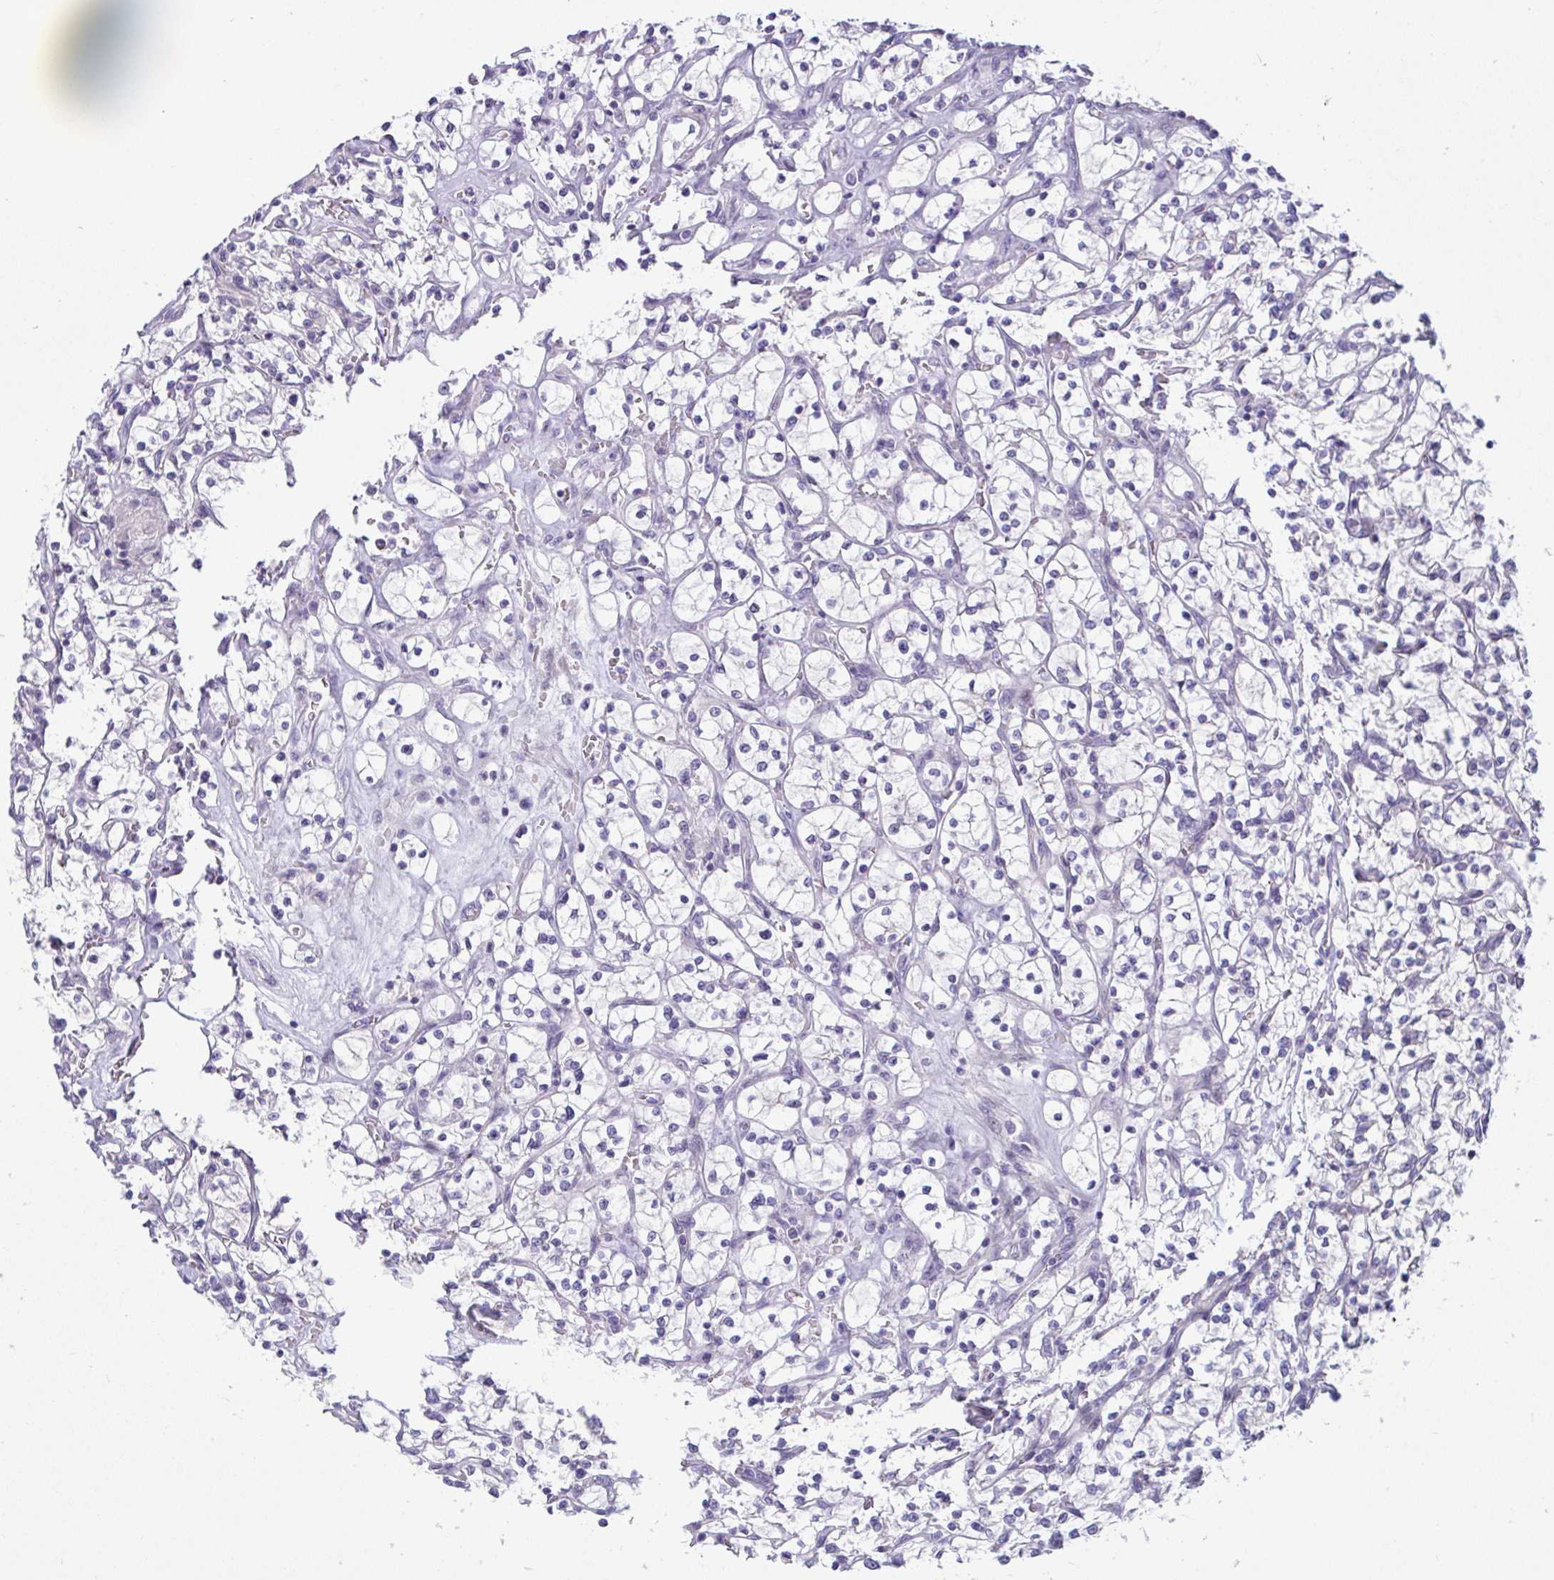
{"staining": {"intensity": "negative", "quantity": "none", "location": "none"}, "tissue": "renal cancer", "cell_type": "Tumor cells", "image_type": "cancer", "snomed": [{"axis": "morphology", "description": "Adenocarcinoma, NOS"}, {"axis": "topography", "description": "Kidney"}], "caption": "Immunohistochemical staining of human renal cancer (adenocarcinoma) demonstrates no significant positivity in tumor cells. Brightfield microscopy of immunohistochemistry stained with DAB (3,3'-diaminobenzidine) (brown) and hematoxylin (blue), captured at high magnification.", "gene": "USP35", "patient": {"sex": "female", "age": 64}}